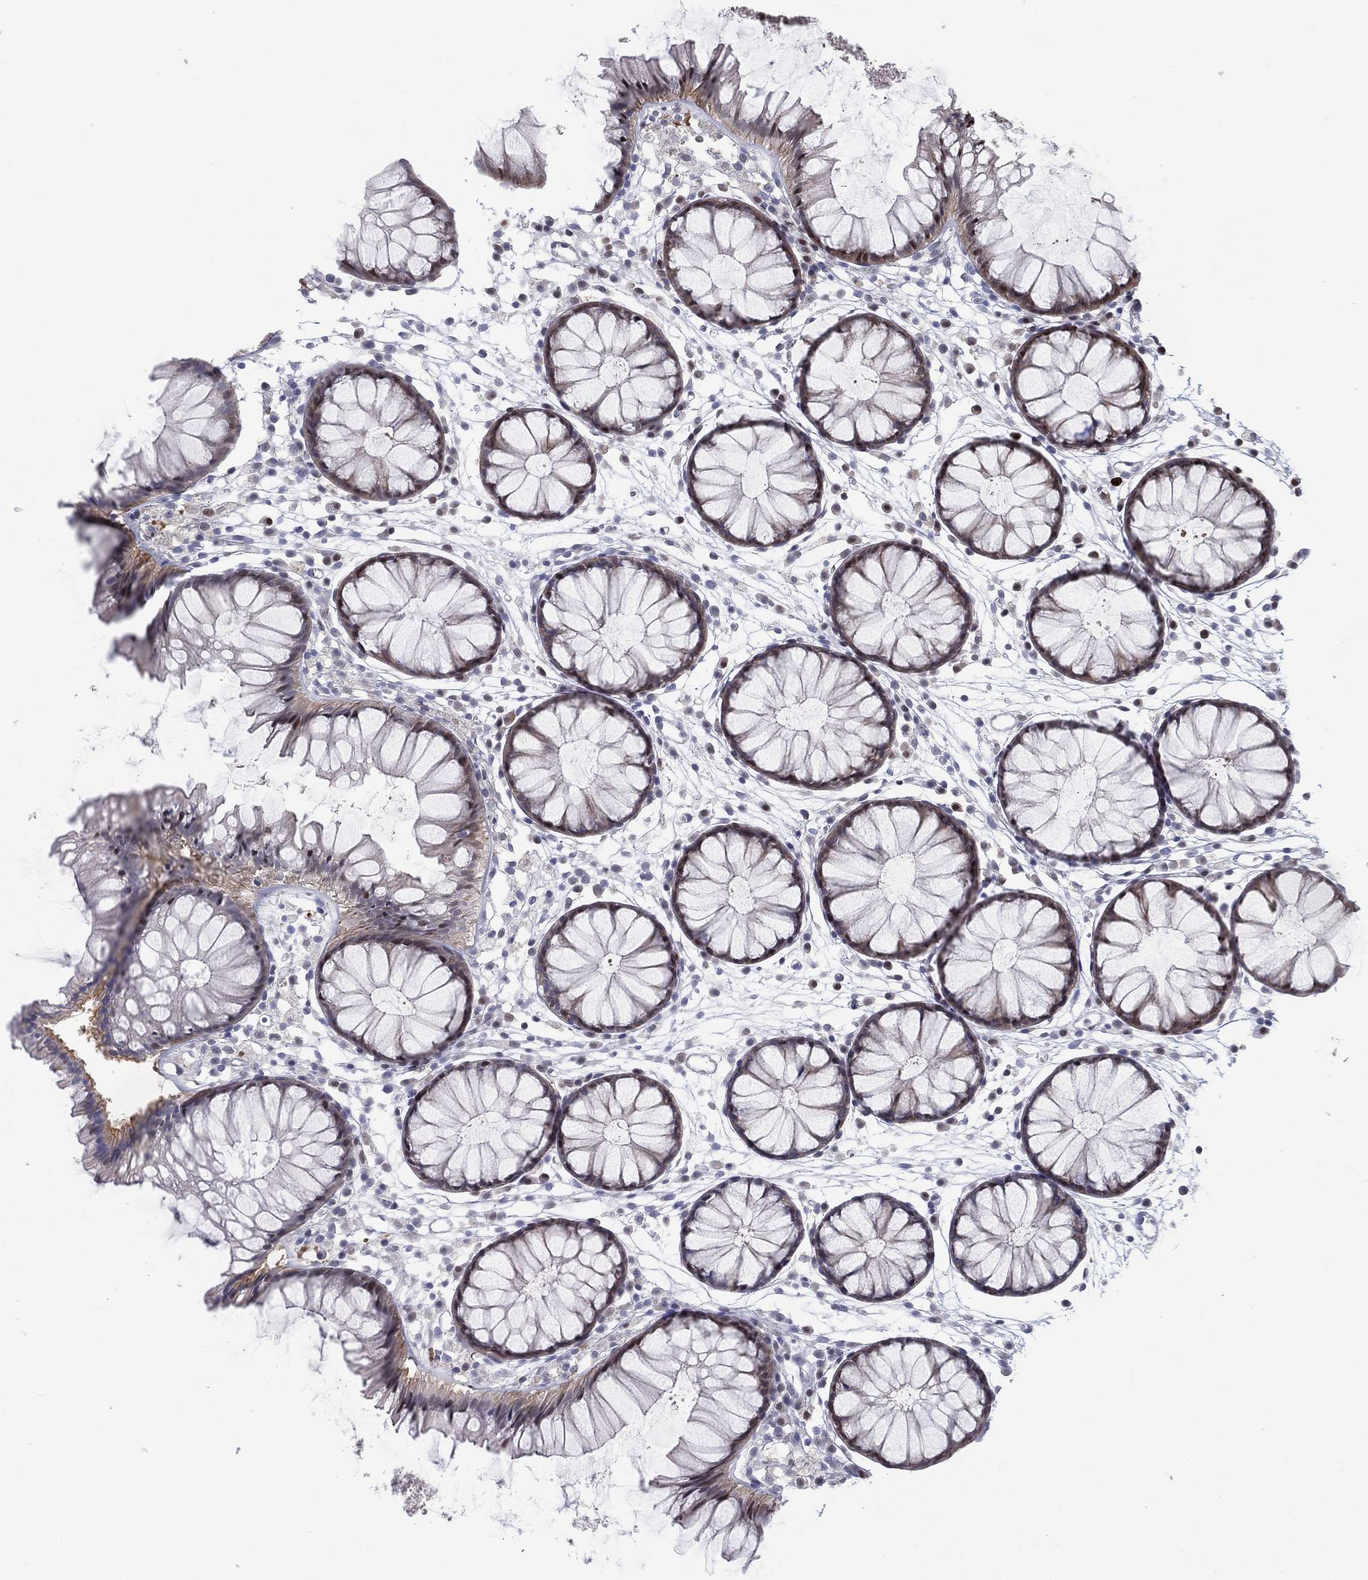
{"staining": {"intensity": "negative", "quantity": "none", "location": "none"}, "tissue": "colon", "cell_type": "Endothelial cells", "image_type": "normal", "snomed": [{"axis": "morphology", "description": "Normal tissue, NOS"}, {"axis": "morphology", "description": "Adenocarcinoma, NOS"}, {"axis": "topography", "description": "Colon"}], "caption": "The histopathology image reveals no significant positivity in endothelial cells of colon.", "gene": "SLC4A4", "patient": {"sex": "male", "age": 65}}